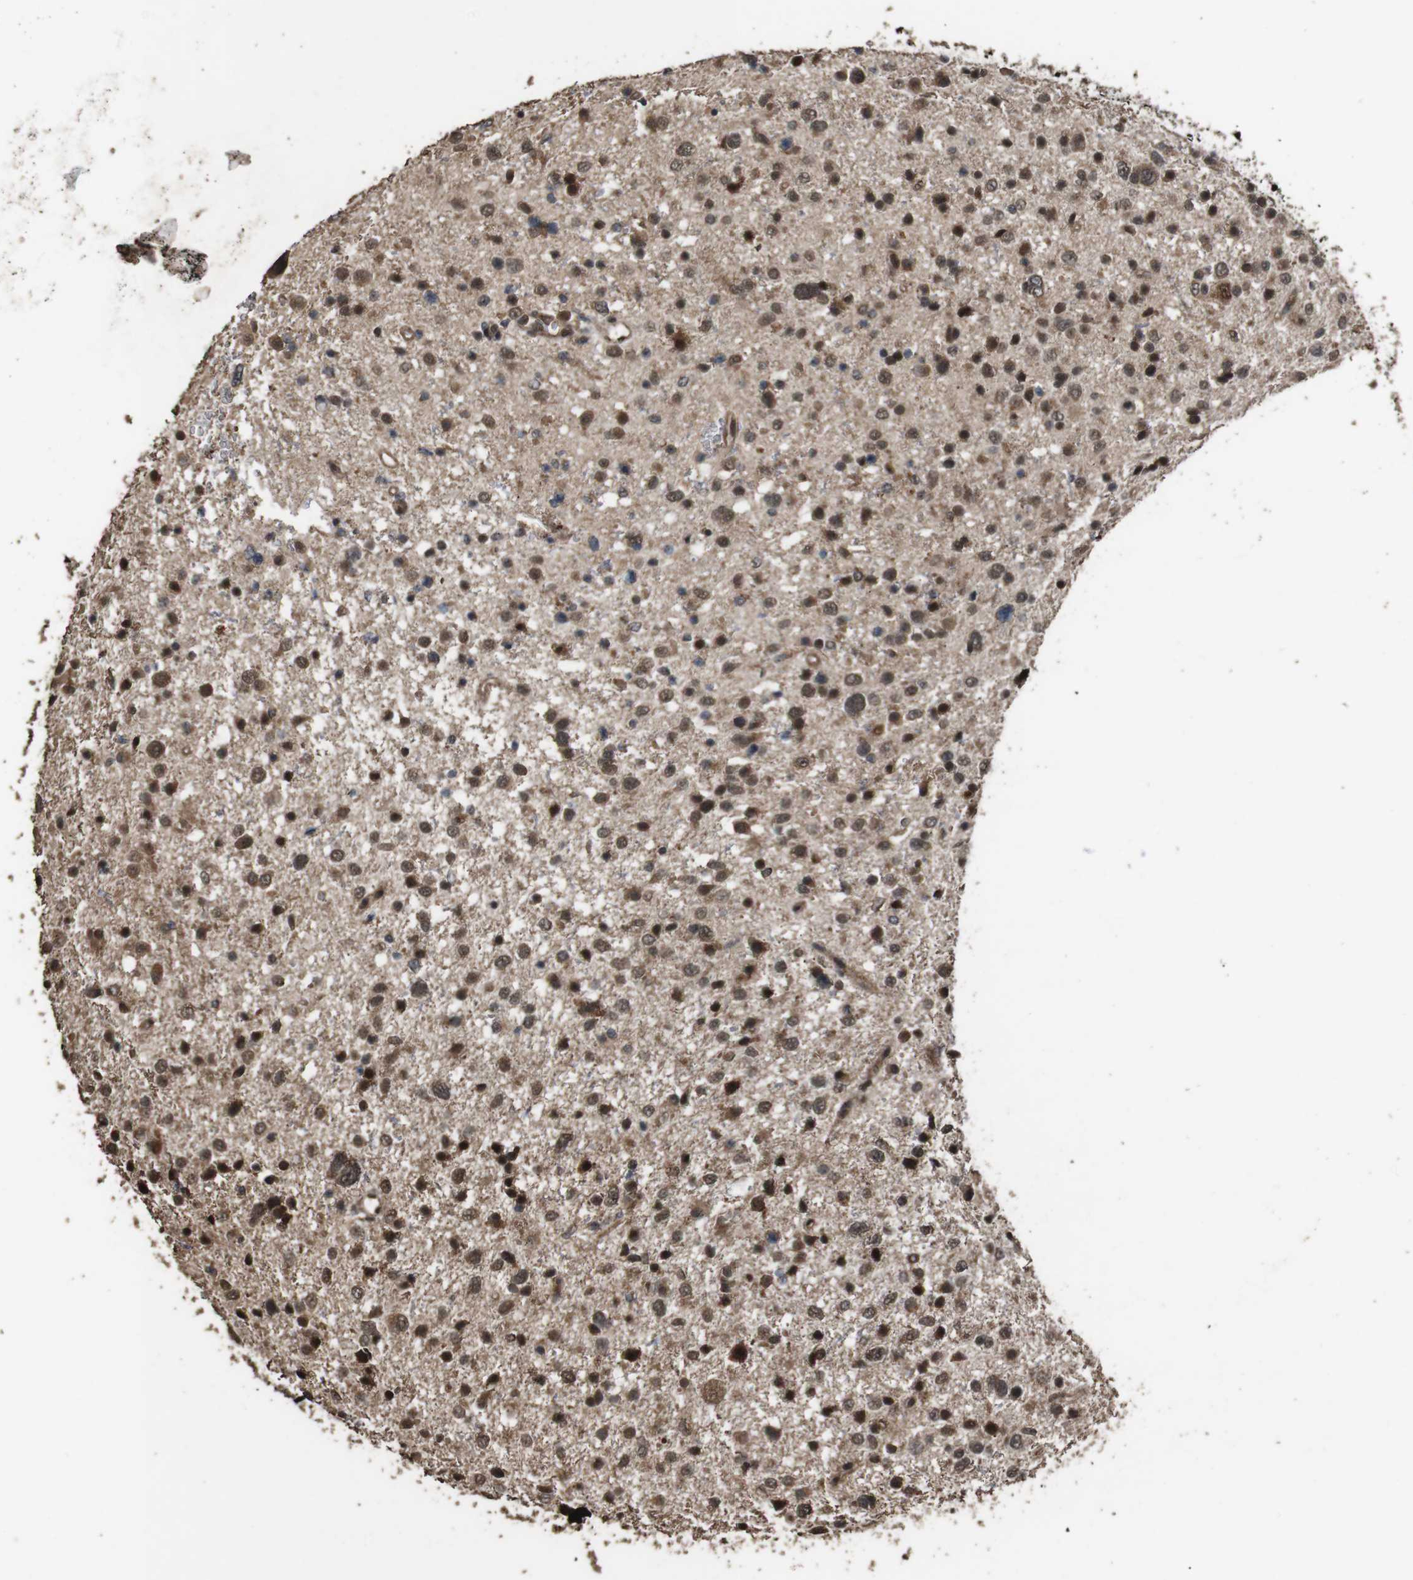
{"staining": {"intensity": "strong", "quantity": ">75%", "location": "cytoplasmic/membranous,nuclear"}, "tissue": "glioma", "cell_type": "Tumor cells", "image_type": "cancer", "snomed": [{"axis": "morphology", "description": "Glioma, malignant, Low grade"}, {"axis": "topography", "description": "Brain"}], "caption": "A histopathology image of human glioma stained for a protein demonstrates strong cytoplasmic/membranous and nuclear brown staining in tumor cells.", "gene": "RRAS2", "patient": {"sex": "female", "age": 37}}